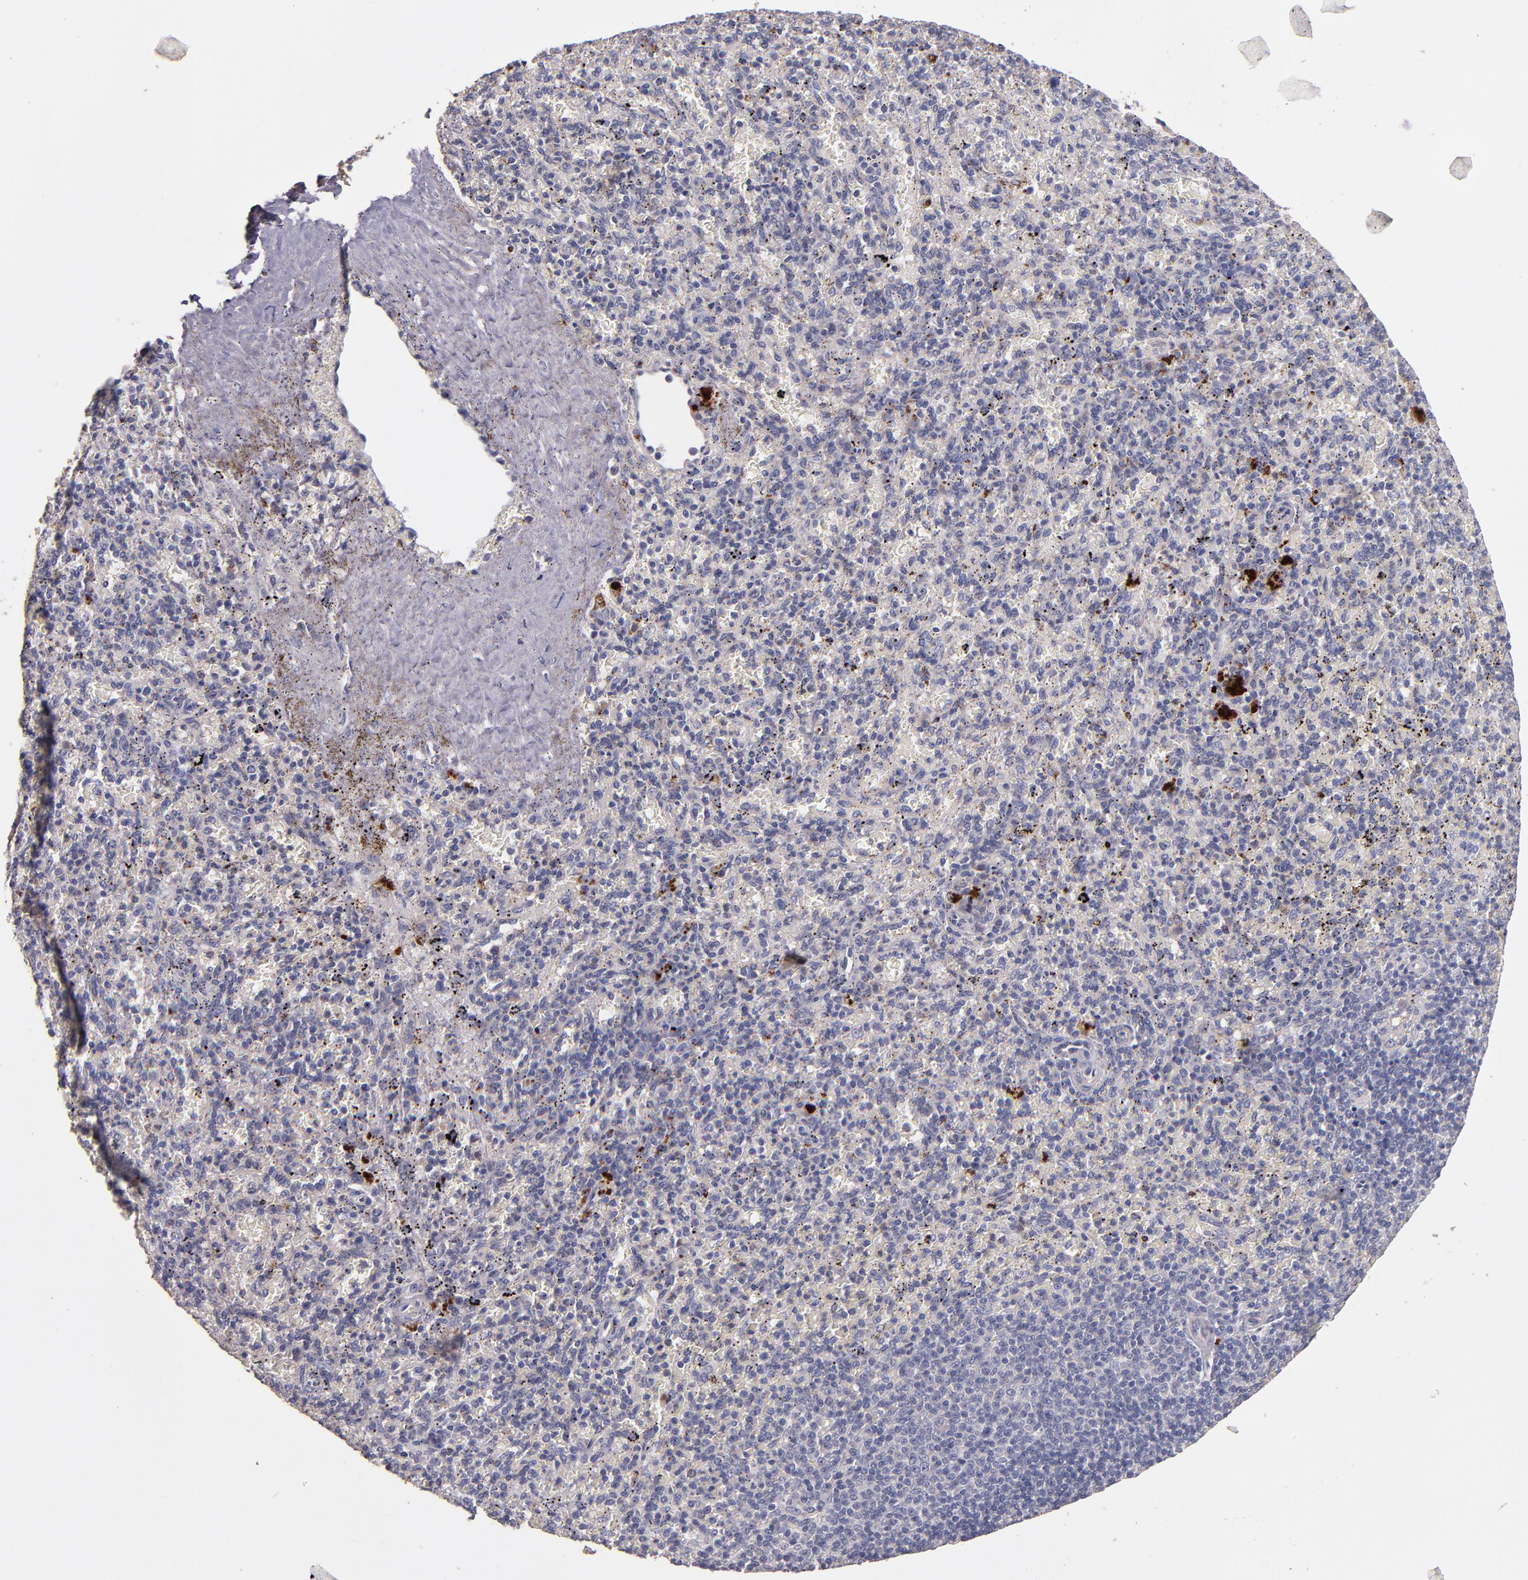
{"staining": {"intensity": "moderate", "quantity": "<25%", "location": "cytoplasmic/membranous"}, "tissue": "spleen", "cell_type": "Cells in red pulp", "image_type": "normal", "snomed": [{"axis": "morphology", "description": "Normal tissue, NOS"}, {"axis": "topography", "description": "Spleen"}], "caption": "Immunohistochemistry photomicrograph of benign spleen: human spleen stained using immunohistochemistry (IHC) demonstrates low levels of moderate protein expression localized specifically in the cytoplasmic/membranous of cells in red pulp, appearing as a cytoplasmic/membranous brown color.", "gene": "MAGEE1", "patient": {"sex": "female", "age": 43}}